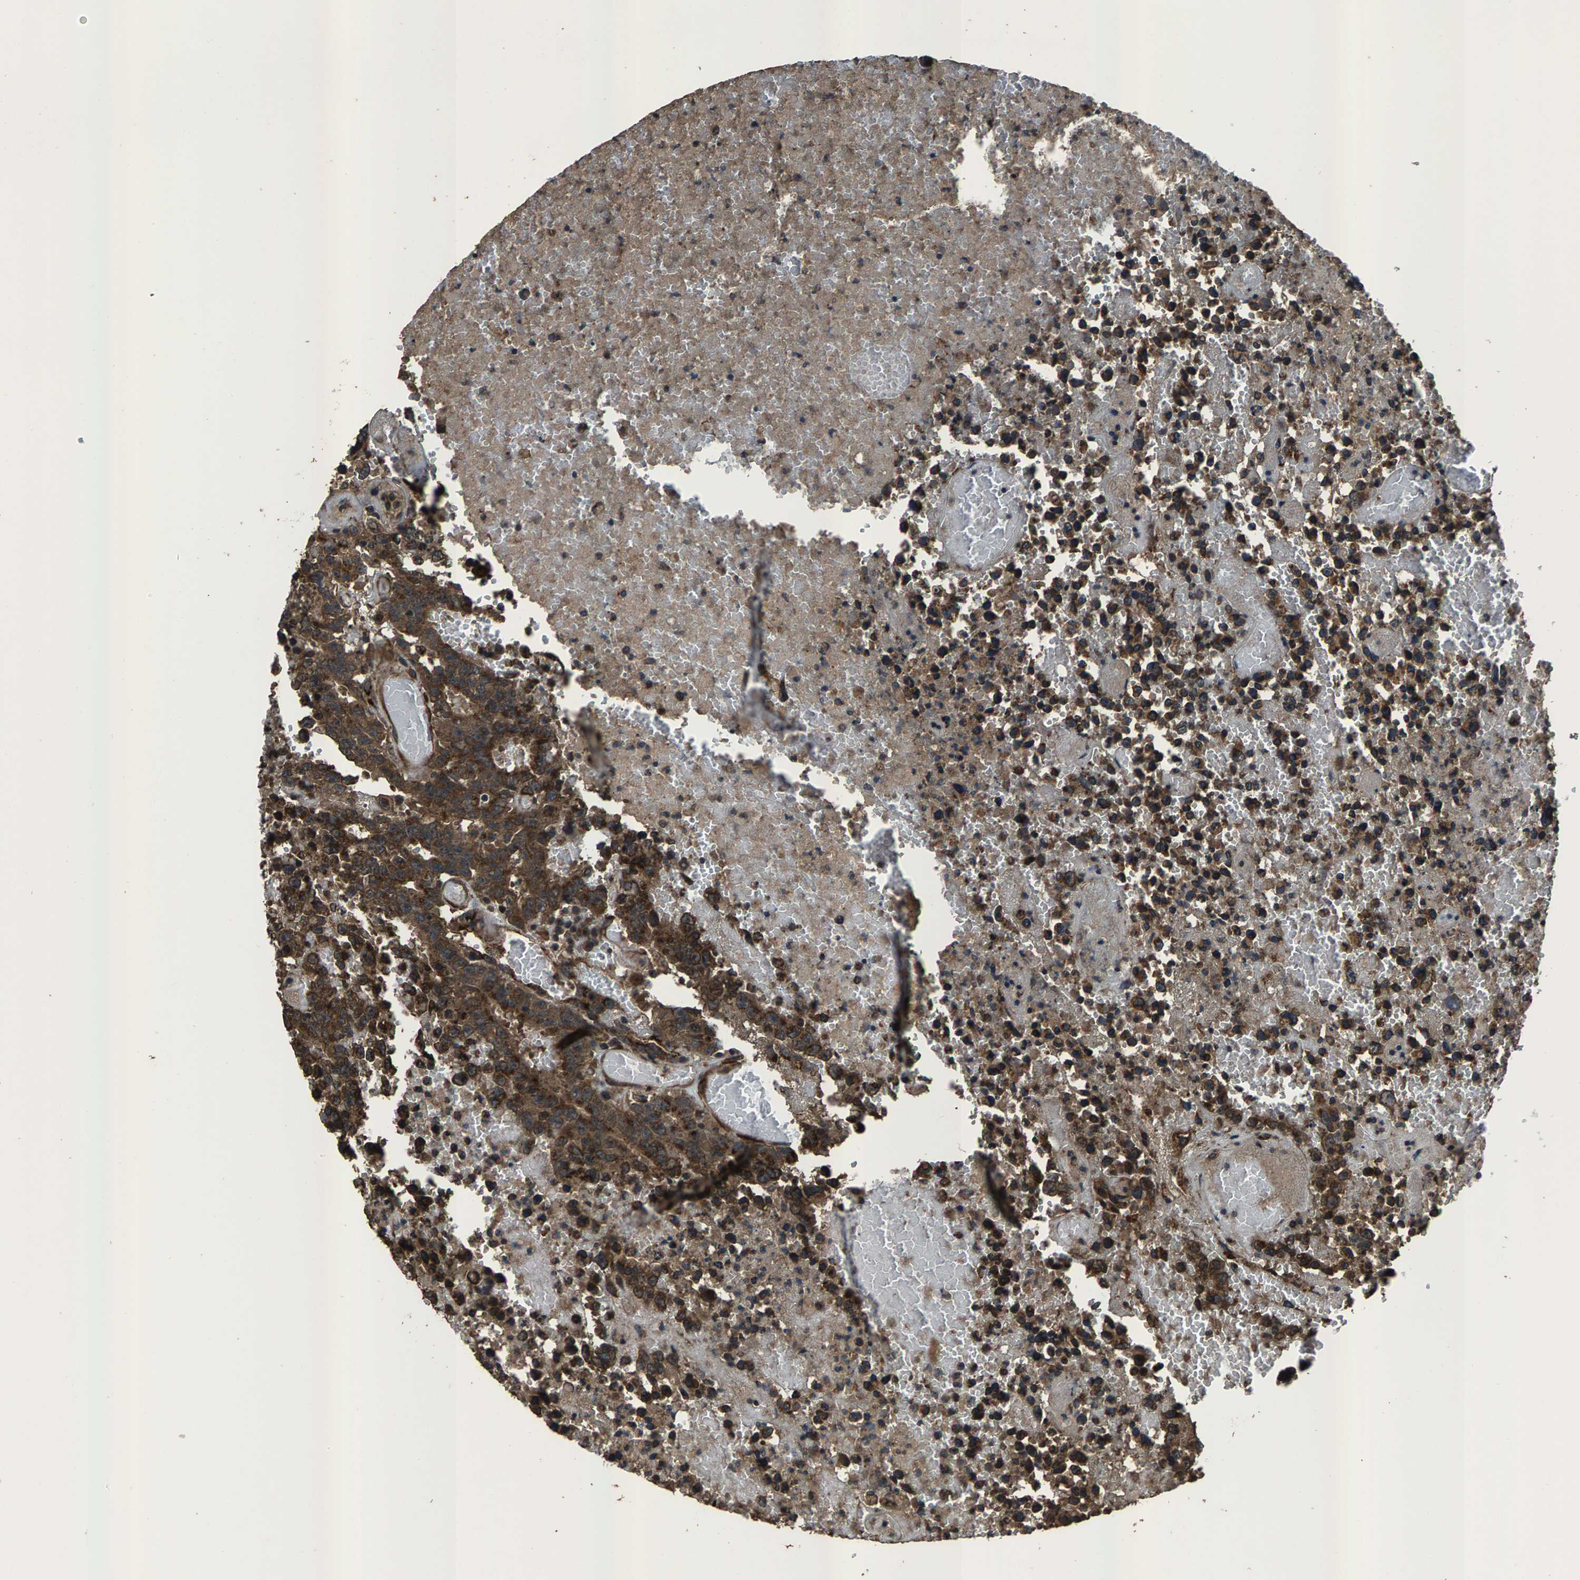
{"staining": {"intensity": "moderate", "quantity": ">75%", "location": "cytoplasmic/membranous"}, "tissue": "testis cancer", "cell_type": "Tumor cells", "image_type": "cancer", "snomed": [{"axis": "morphology", "description": "Carcinoma, Embryonal, NOS"}, {"axis": "topography", "description": "Testis"}], "caption": "Immunohistochemical staining of human testis cancer displays medium levels of moderate cytoplasmic/membranous positivity in approximately >75% of tumor cells.", "gene": "SLC38A10", "patient": {"sex": "male", "age": 25}}